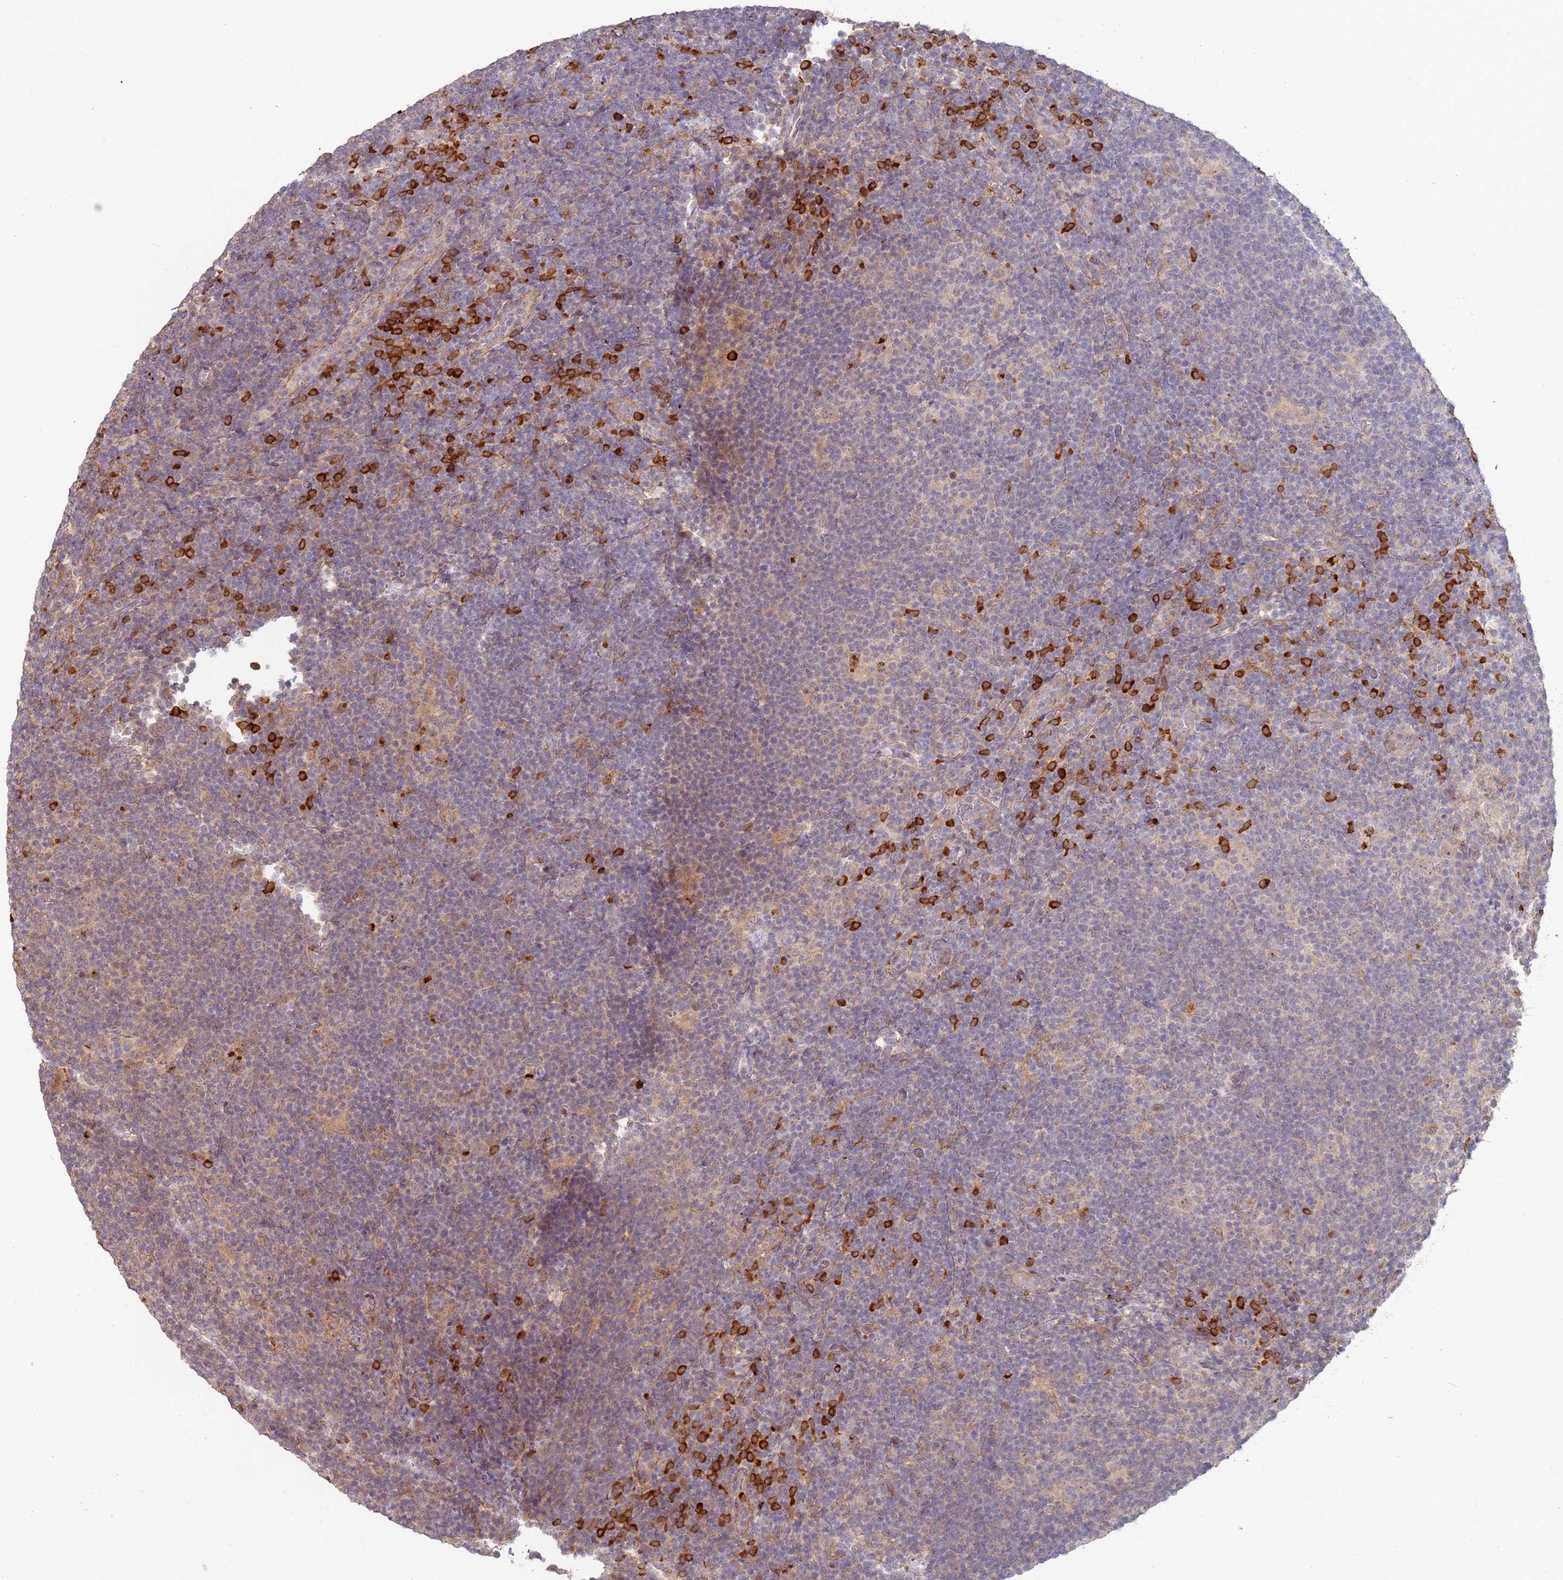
{"staining": {"intensity": "negative", "quantity": "none", "location": "none"}, "tissue": "lymphoma", "cell_type": "Tumor cells", "image_type": "cancer", "snomed": [{"axis": "morphology", "description": "Hodgkin's disease, NOS"}, {"axis": "topography", "description": "Lymph node"}], "caption": "Hodgkin's disease was stained to show a protein in brown. There is no significant positivity in tumor cells.", "gene": "MPEG1", "patient": {"sex": "female", "age": 57}}